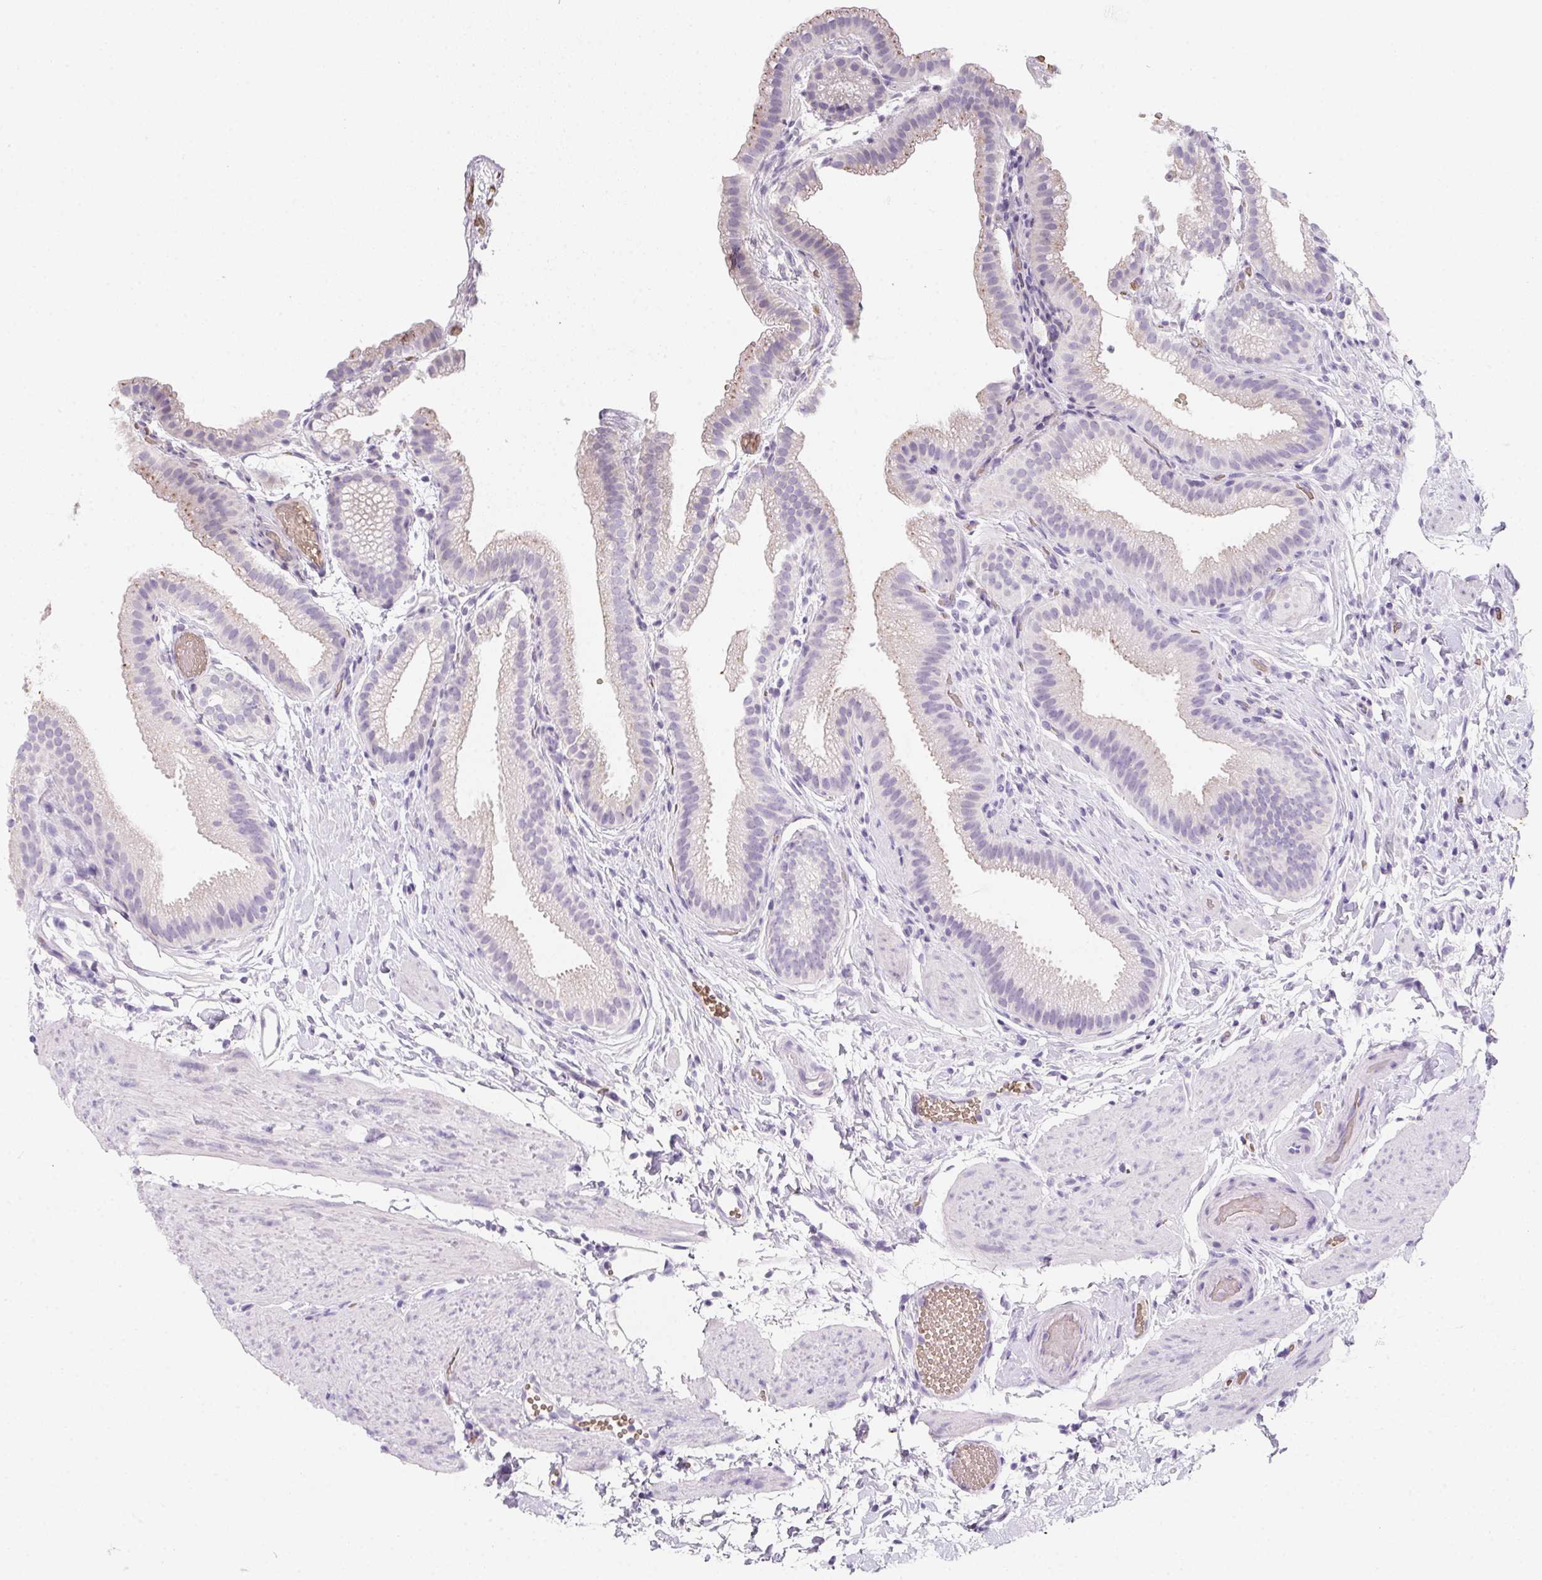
{"staining": {"intensity": "negative", "quantity": "none", "location": "none"}, "tissue": "gallbladder", "cell_type": "Glandular cells", "image_type": "normal", "snomed": [{"axis": "morphology", "description": "Normal tissue, NOS"}, {"axis": "topography", "description": "Gallbladder"}], "caption": "Immunohistochemistry photomicrograph of unremarkable gallbladder: gallbladder stained with DAB displays no significant protein positivity in glandular cells.", "gene": "DCD", "patient": {"sex": "female", "age": 63}}